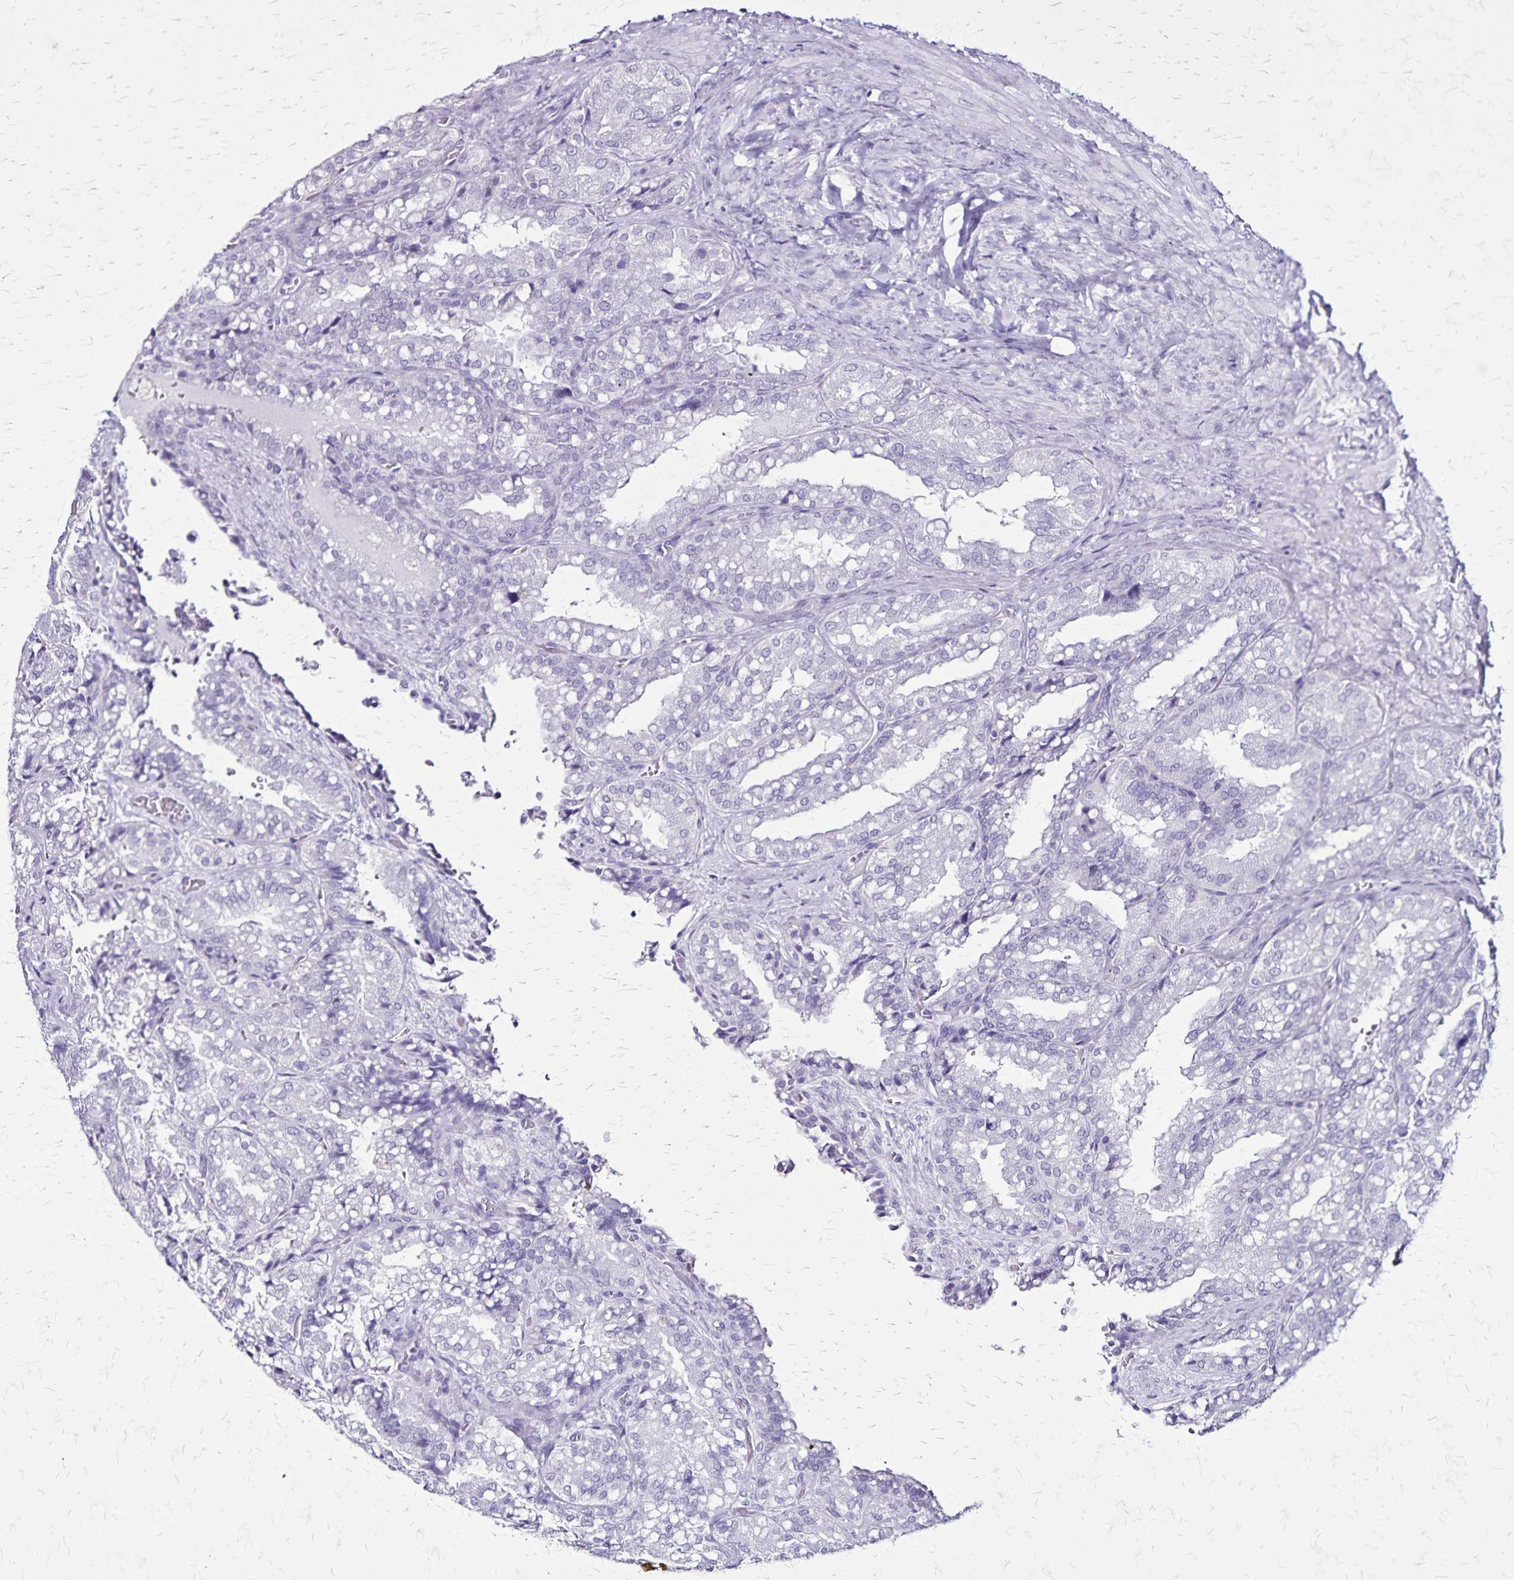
{"staining": {"intensity": "negative", "quantity": "none", "location": "none"}, "tissue": "seminal vesicle", "cell_type": "Glandular cells", "image_type": "normal", "snomed": [{"axis": "morphology", "description": "Normal tissue, NOS"}, {"axis": "topography", "description": "Seminal veicle"}], "caption": "This histopathology image is of normal seminal vesicle stained with immunohistochemistry to label a protein in brown with the nuclei are counter-stained blue. There is no staining in glandular cells. The staining is performed using DAB (3,3'-diaminobenzidine) brown chromogen with nuclei counter-stained in using hematoxylin.", "gene": "KRT2", "patient": {"sex": "male", "age": 57}}